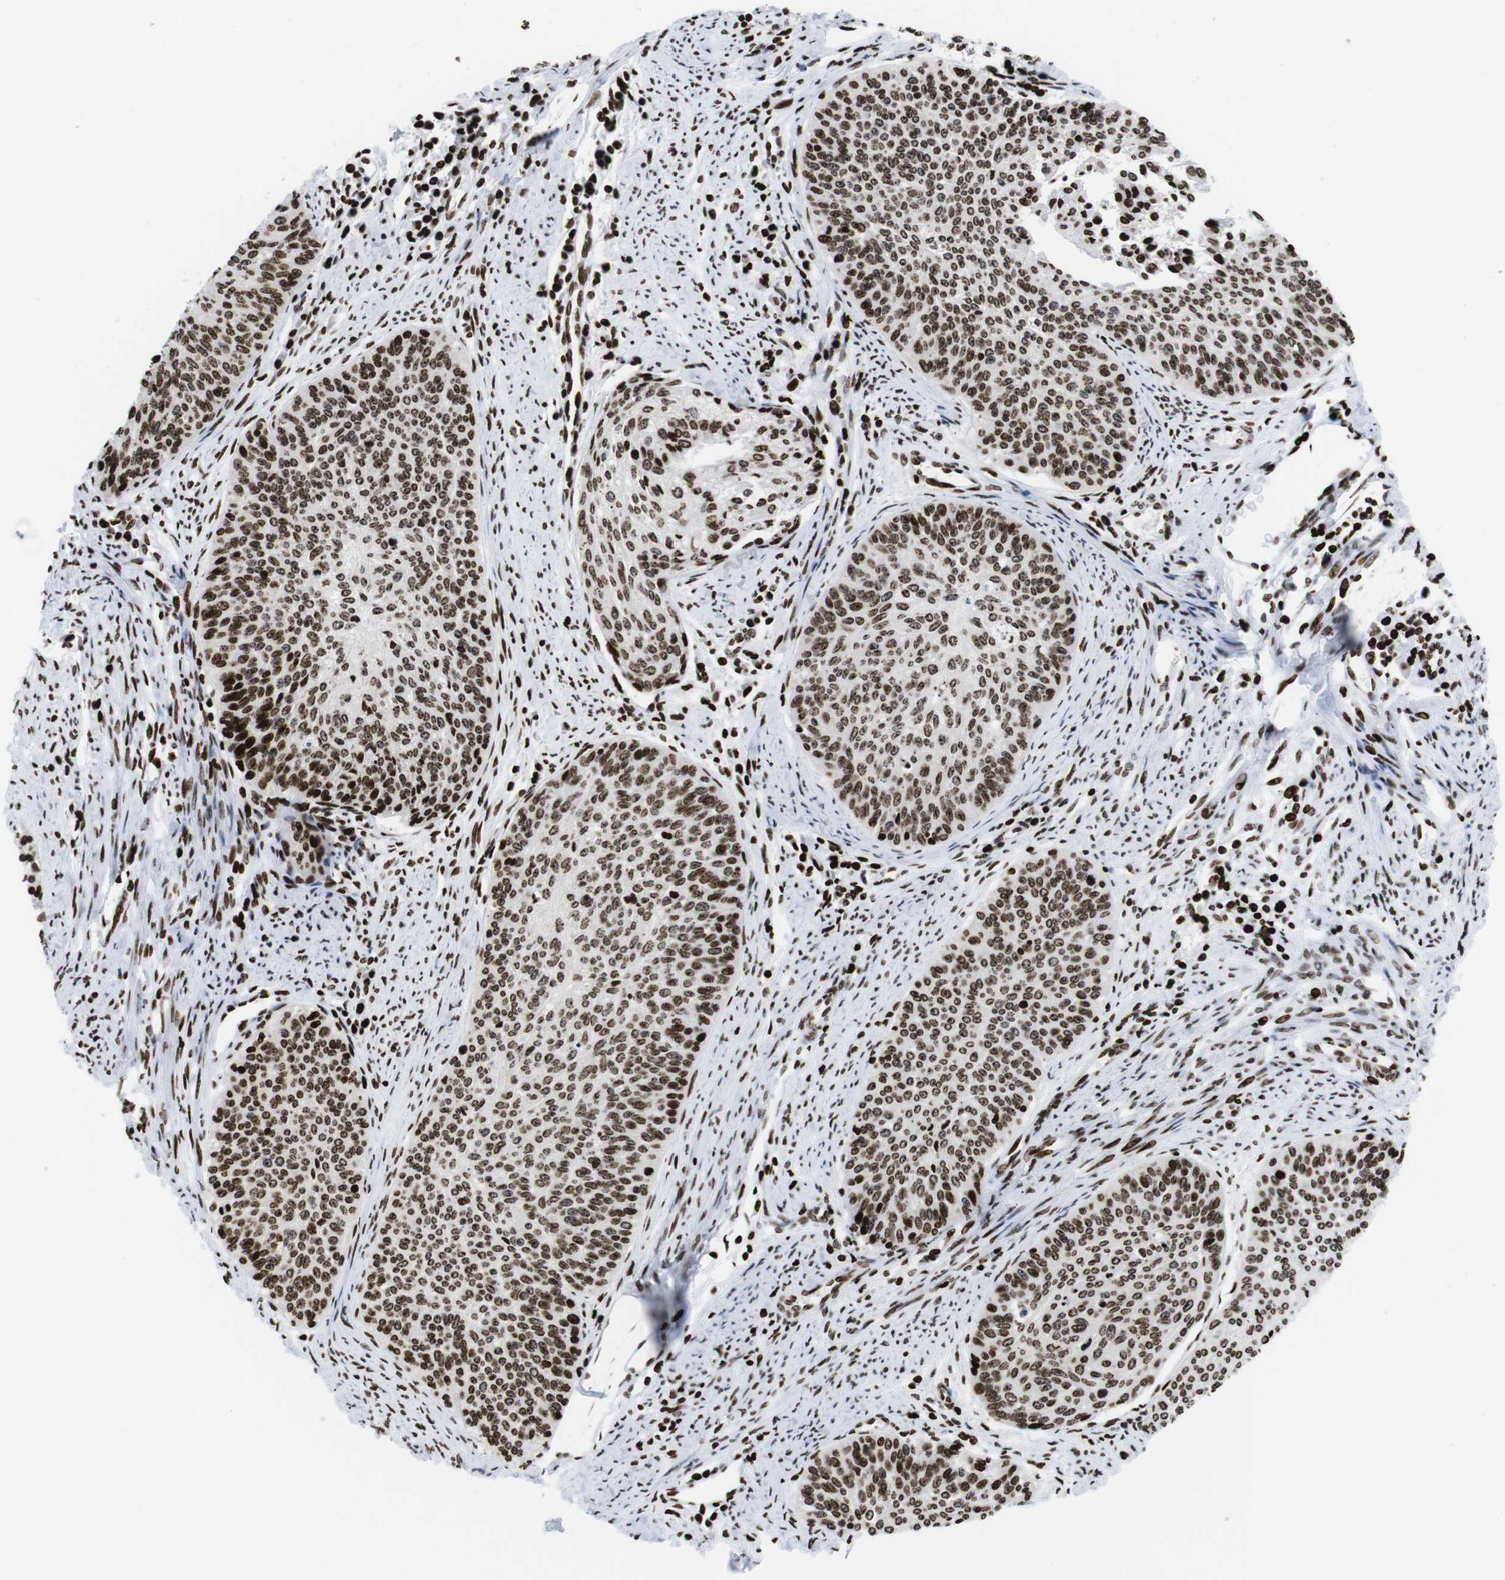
{"staining": {"intensity": "strong", "quantity": ">75%", "location": "nuclear"}, "tissue": "cervical cancer", "cell_type": "Tumor cells", "image_type": "cancer", "snomed": [{"axis": "morphology", "description": "Squamous cell carcinoma, NOS"}, {"axis": "topography", "description": "Cervix"}], "caption": "The immunohistochemical stain shows strong nuclear staining in tumor cells of cervical cancer (squamous cell carcinoma) tissue.", "gene": "H1-4", "patient": {"sex": "female", "age": 55}}